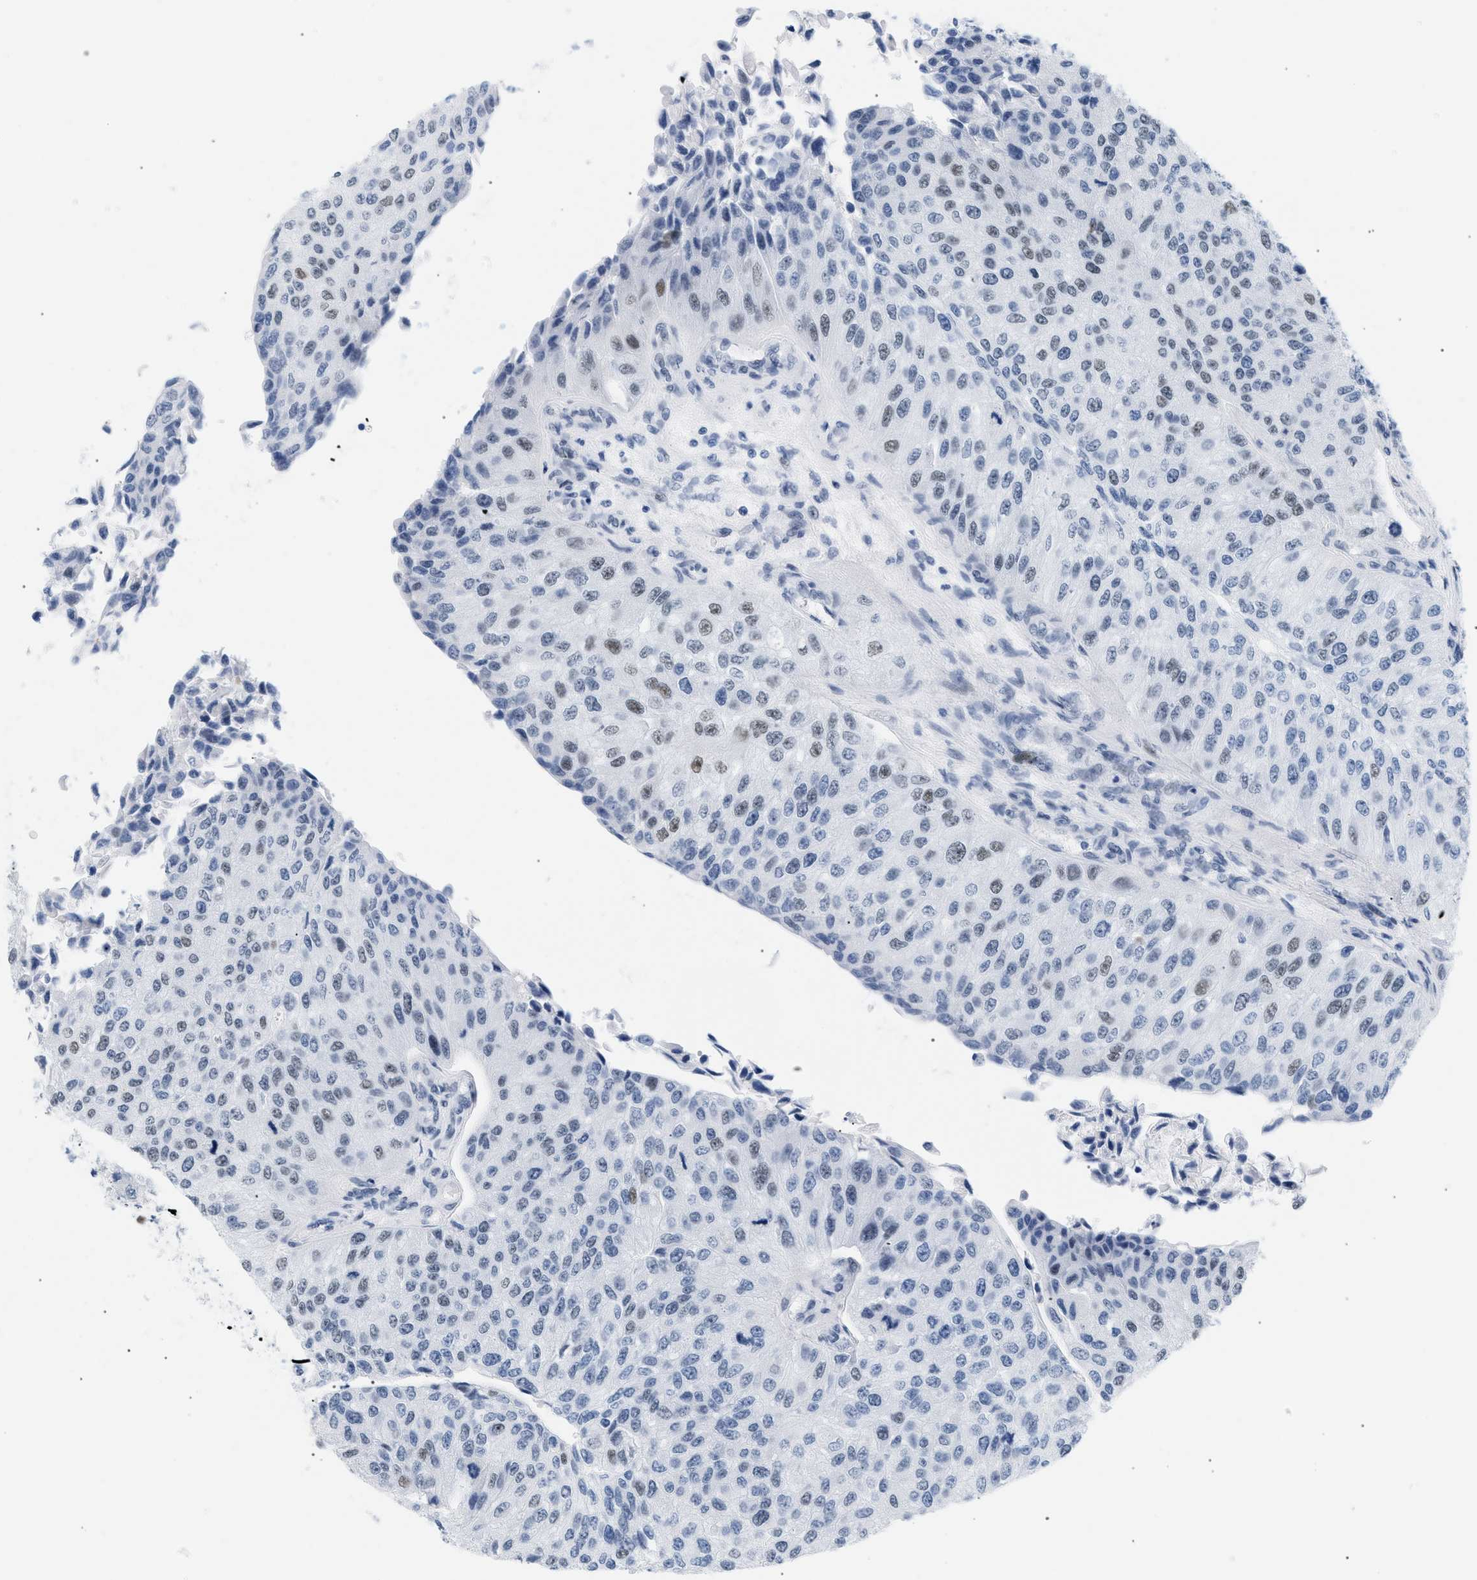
{"staining": {"intensity": "weak", "quantity": "<25%", "location": "nuclear"}, "tissue": "urothelial cancer", "cell_type": "Tumor cells", "image_type": "cancer", "snomed": [{"axis": "morphology", "description": "Urothelial carcinoma, High grade"}, {"axis": "topography", "description": "Kidney"}, {"axis": "topography", "description": "Urinary bladder"}], "caption": "High magnification brightfield microscopy of high-grade urothelial carcinoma stained with DAB (3,3'-diaminobenzidine) (brown) and counterstained with hematoxylin (blue): tumor cells show no significant expression.", "gene": "ELN", "patient": {"sex": "male", "age": 77}}